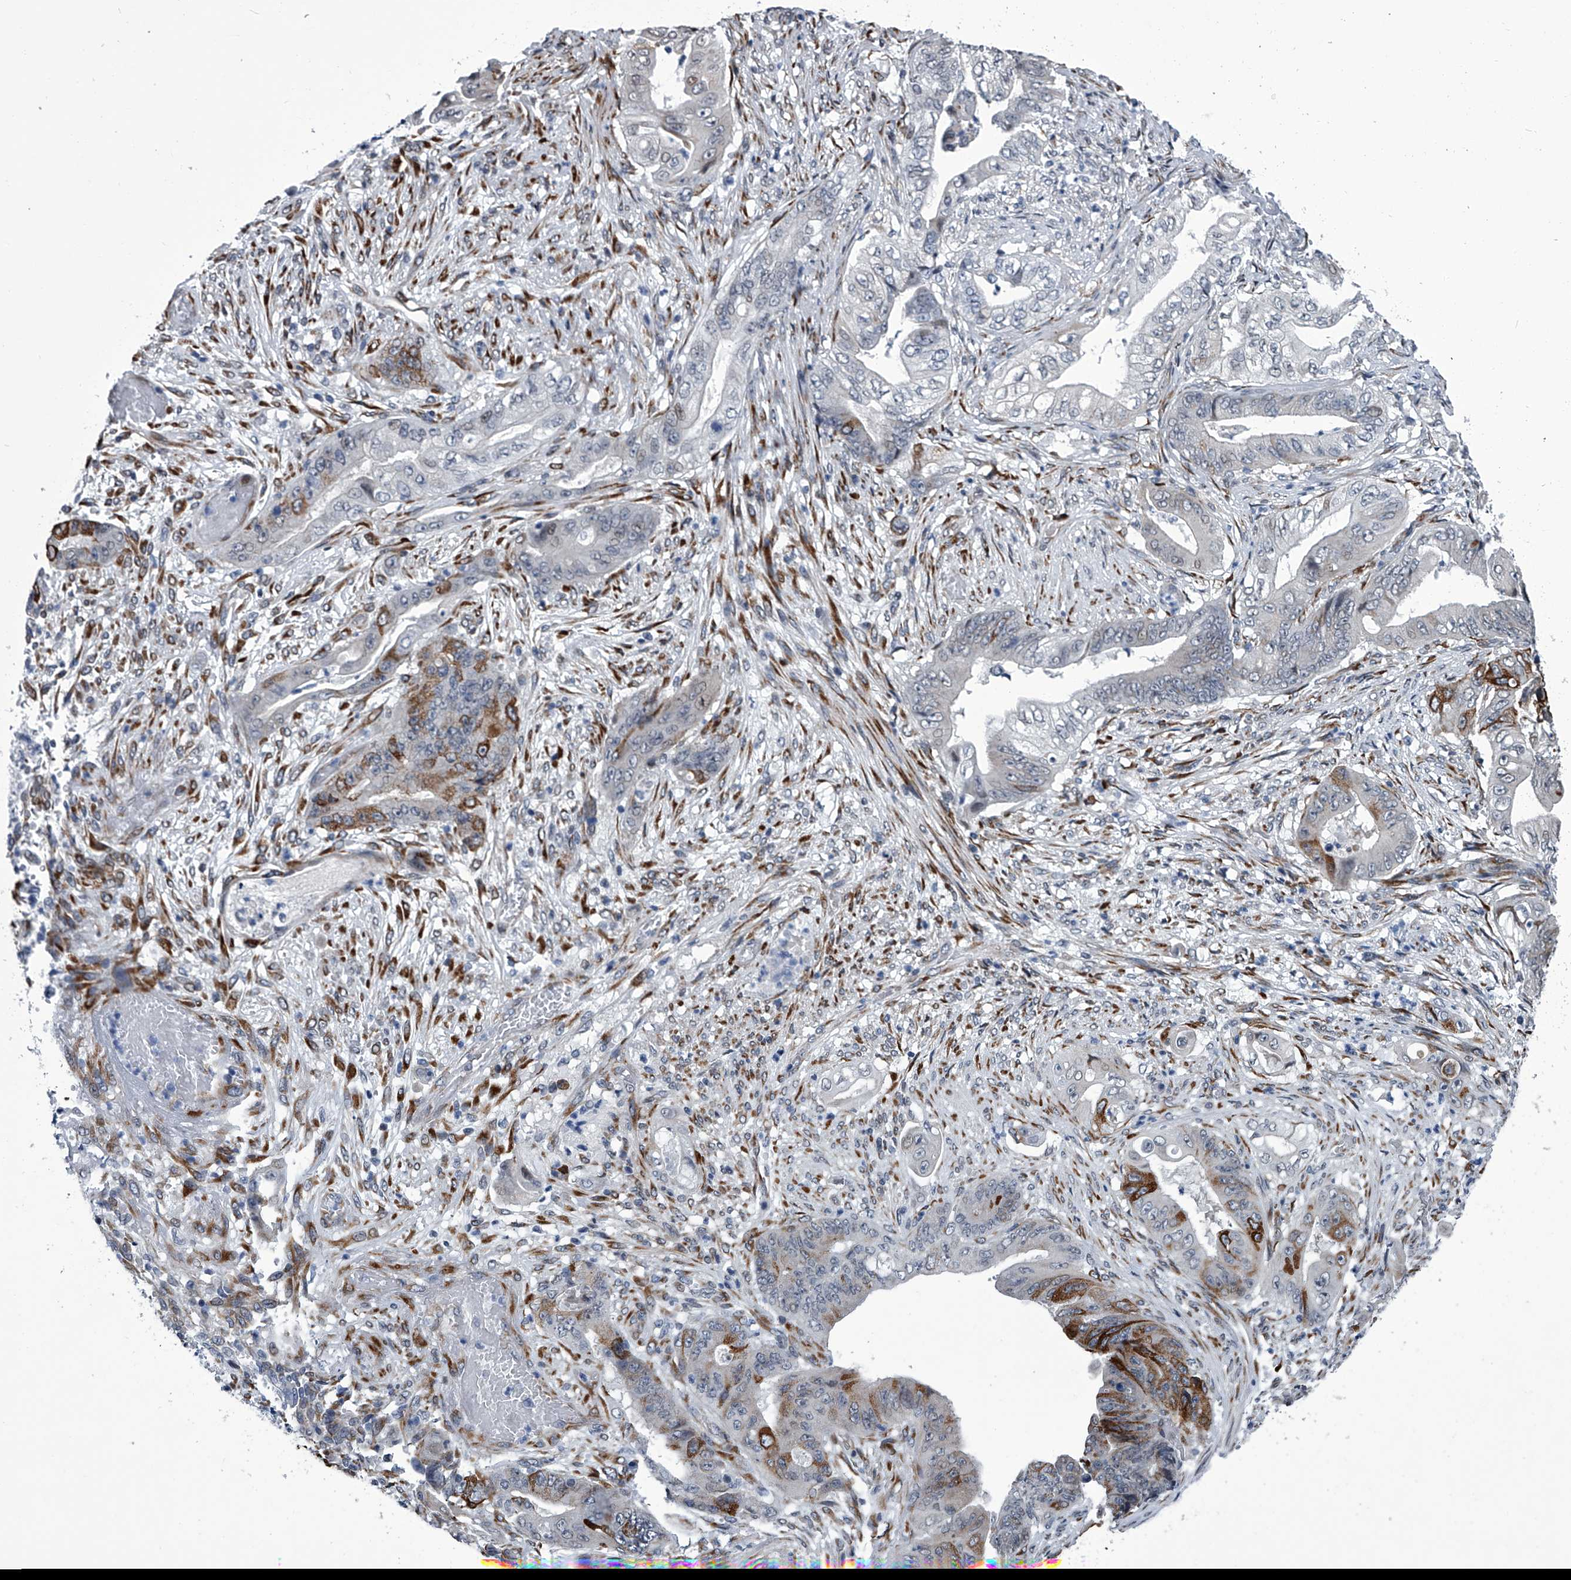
{"staining": {"intensity": "strong", "quantity": "<25%", "location": "cytoplasmic/membranous"}, "tissue": "stomach cancer", "cell_type": "Tumor cells", "image_type": "cancer", "snomed": [{"axis": "morphology", "description": "Adenocarcinoma, NOS"}, {"axis": "topography", "description": "Stomach"}], "caption": "A histopathology image of adenocarcinoma (stomach) stained for a protein displays strong cytoplasmic/membranous brown staining in tumor cells. Nuclei are stained in blue.", "gene": "PPP2R5D", "patient": {"sex": "female", "age": 73}}